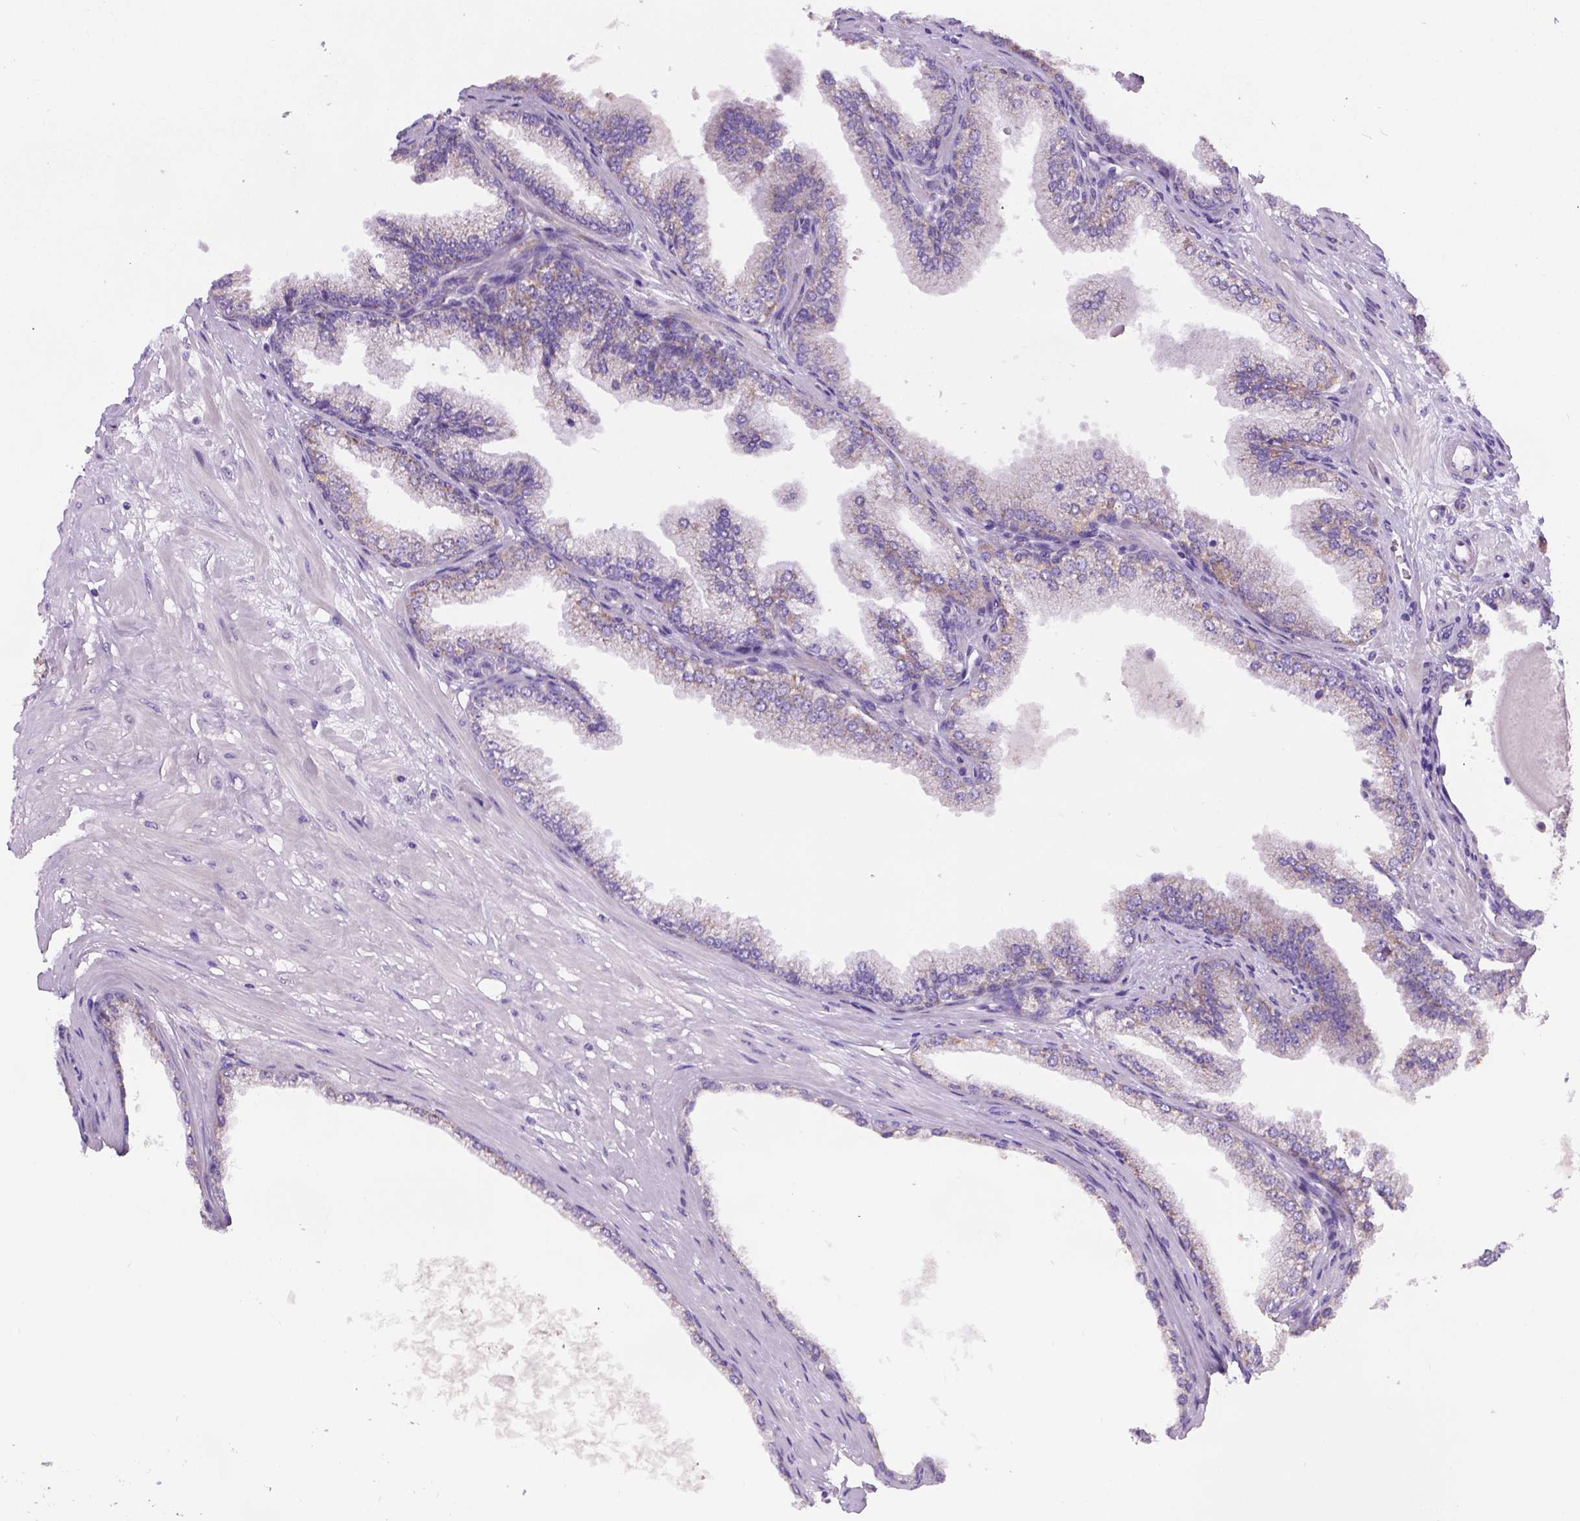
{"staining": {"intensity": "weak", "quantity": "25%-75%", "location": "cytoplasmic/membranous"}, "tissue": "prostate cancer", "cell_type": "Tumor cells", "image_type": "cancer", "snomed": [{"axis": "morphology", "description": "Adenocarcinoma, Low grade"}, {"axis": "topography", "description": "Prostate"}], "caption": "Protein expression analysis of human prostate adenocarcinoma (low-grade) reveals weak cytoplasmic/membranous expression in about 25%-75% of tumor cells.", "gene": "CSPG5", "patient": {"sex": "male", "age": 64}}